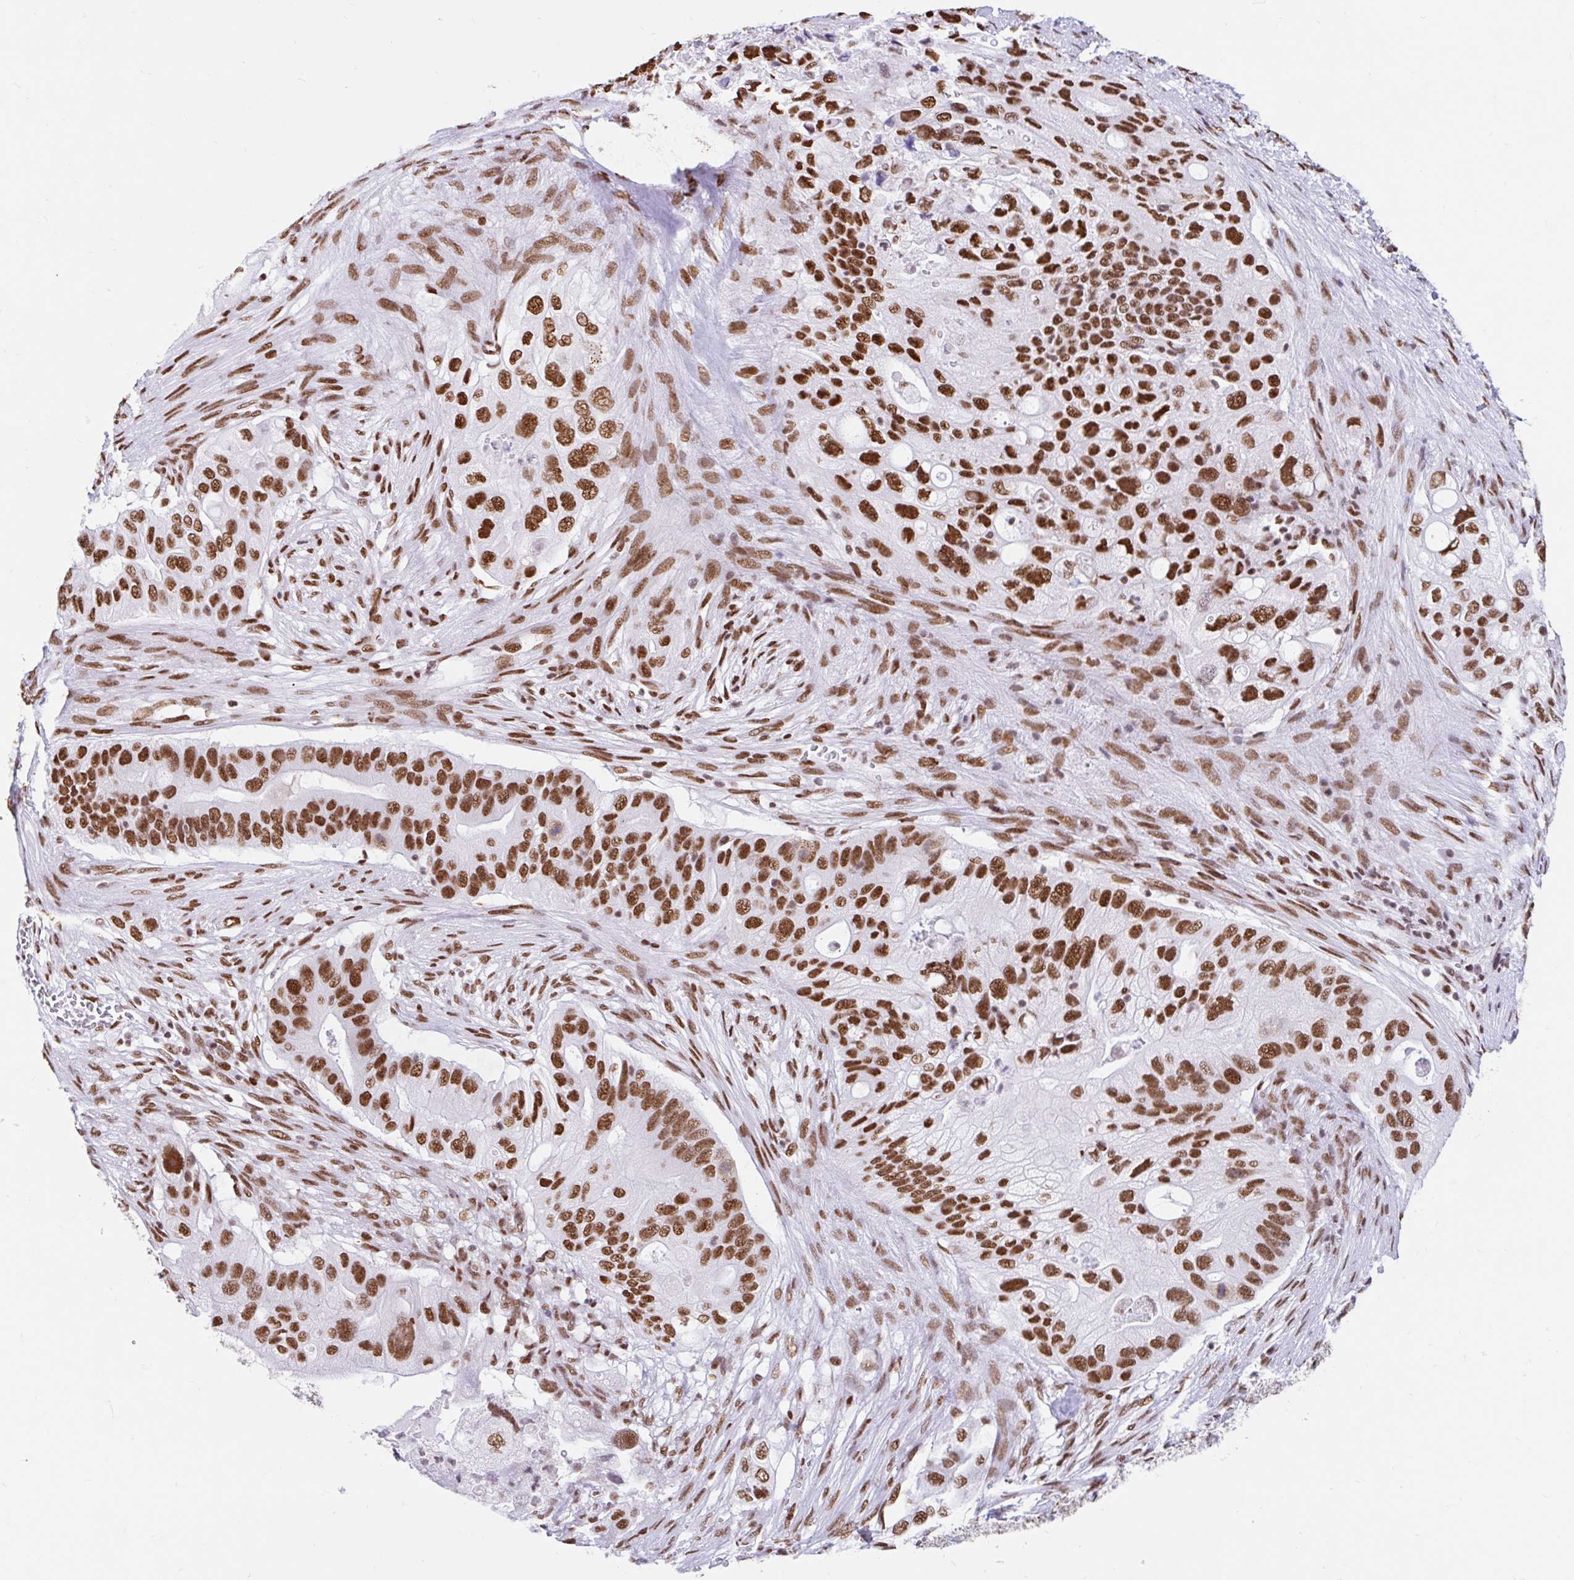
{"staining": {"intensity": "strong", "quantity": ">75%", "location": "nuclear"}, "tissue": "pancreatic cancer", "cell_type": "Tumor cells", "image_type": "cancer", "snomed": [{"axis": "morphology", "description": "Adenocarcinoma, NOS"}, {"axis": "topography", "description": "Pancreas"}], "caption": "High-magnification brightfield microscopy of pancreatic adenocarcinoma stained with DAB (brown) and counterstained with hematoxylin (blue). tumor cells exhibit strong nuclear staining is identified in about>75% of cells.", "gene": "KHDRBS1", "patient": {"sex": "female", "age": 72}}